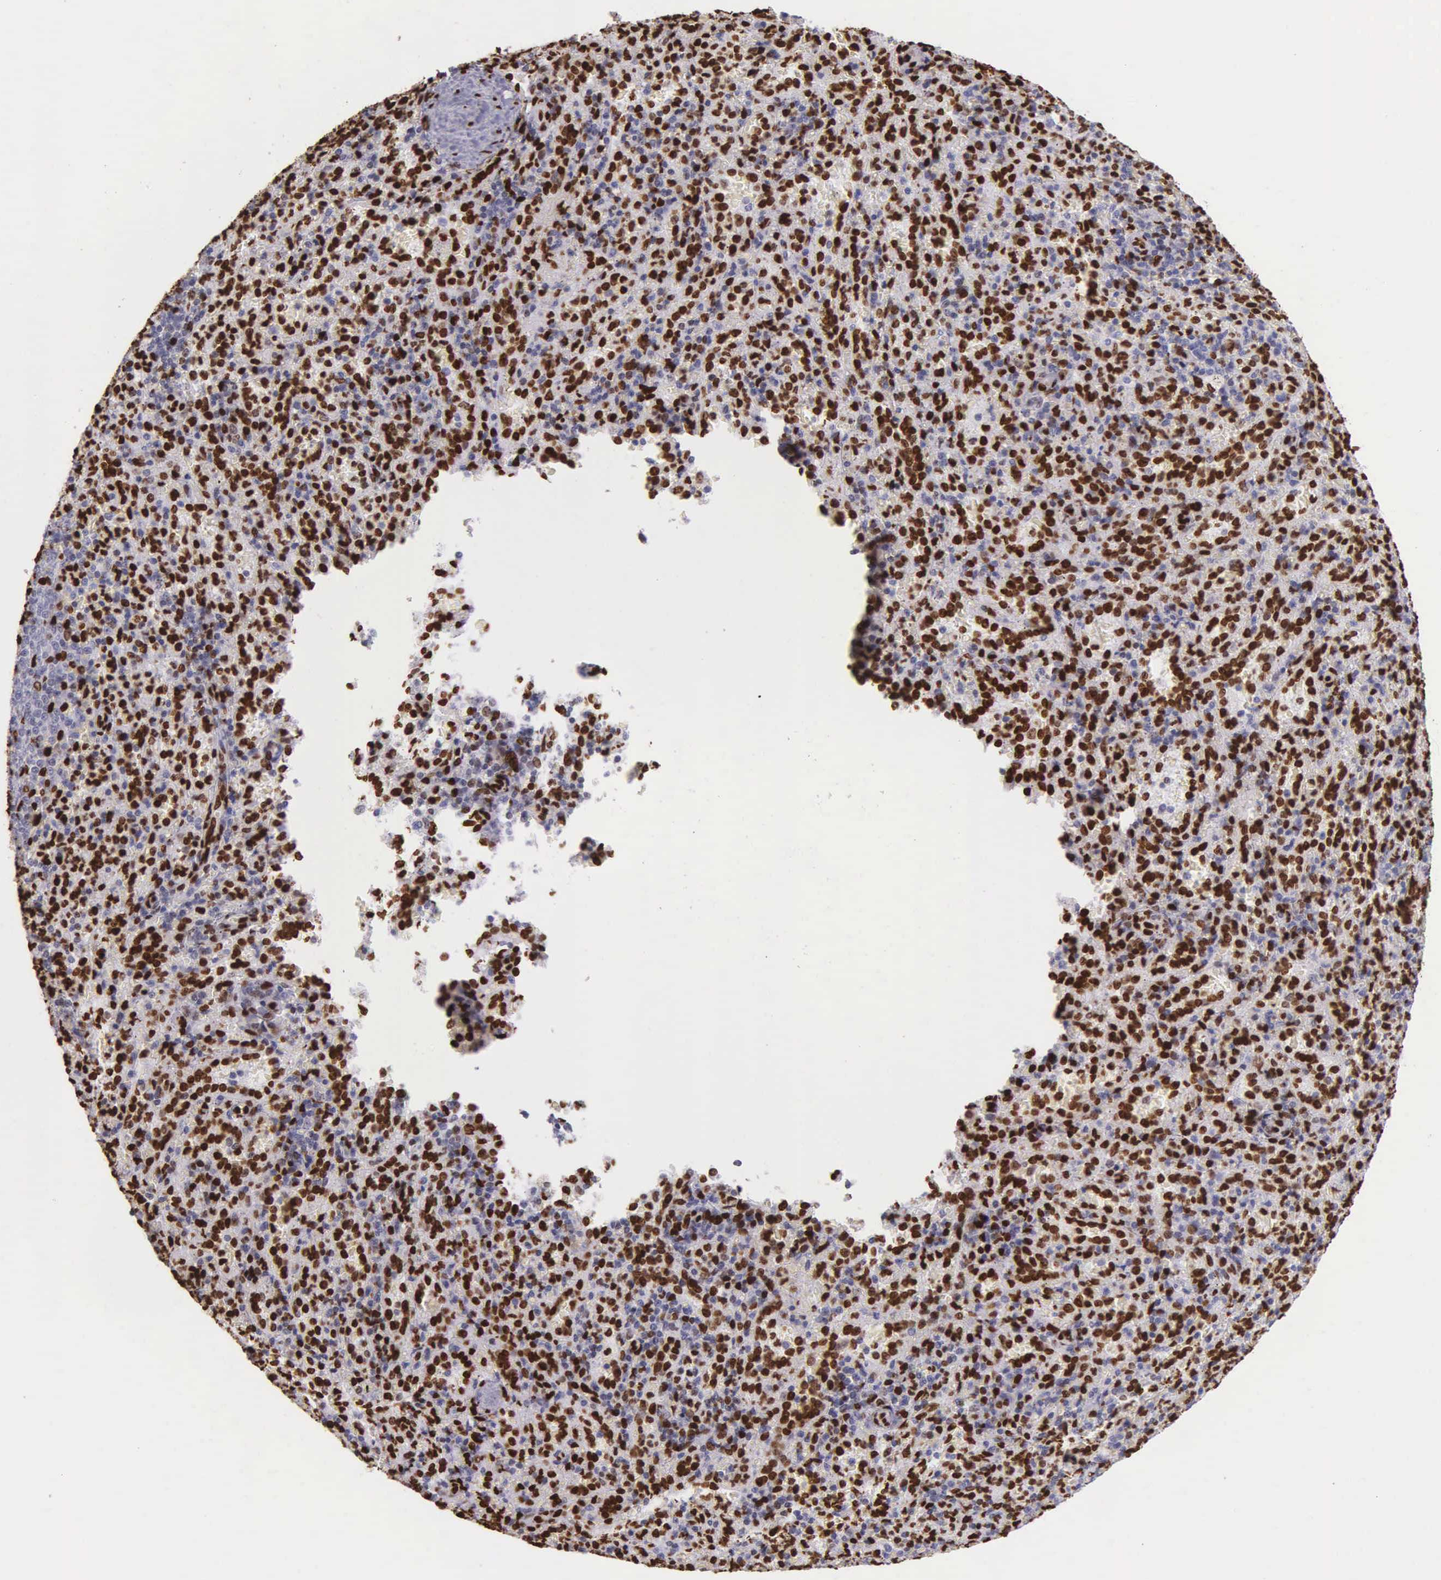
{"staining": {"intensity": "strong", "quantity": "25%-75%", "location": "nuclear"}, "tissue": "spleen", "cell_type": "Cells in red pulp", "image_type": "normal", "snomed": [{"axis": "morphology", "description": "Normal tissue, NOS"}, {"axis": "topography", "description": "Spleen"}], "caption": "Brown immunohistochemical staining in unremarkable spleen shows strong nuclear positivity in about 25%-75% of cells in red pulp.", "gene": "H1", "patient": {"sex": "female", "age": 21}}